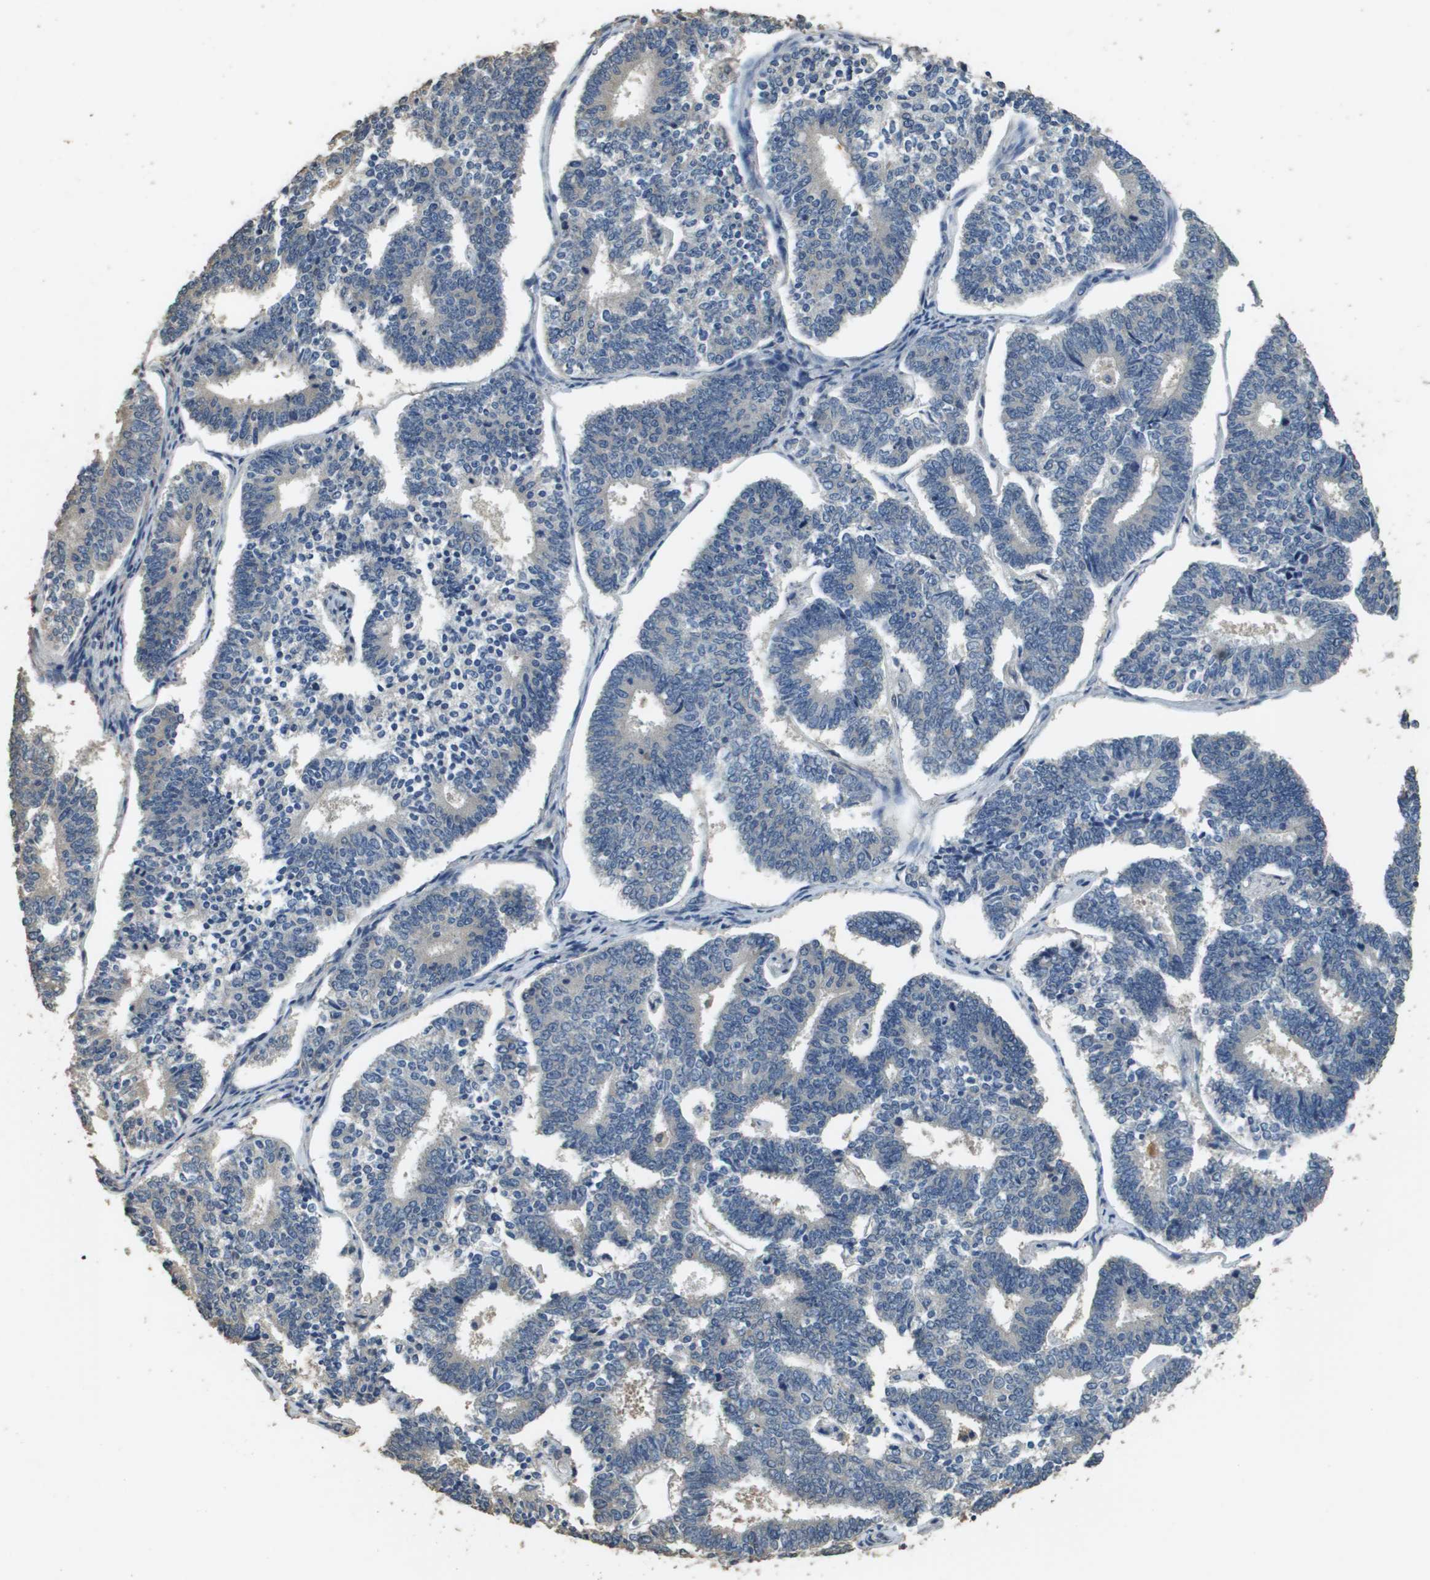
{"staining": {"intensity": "negative", "quantity": "none", "location": "none"}, "tissue": "endometrial cancer", "cell_type": "Tumor cells", "image_type": "cancer", "snomed": [{"axis": "morphology", "description": "Adenocarcinoma, NOS"}, {"axis": "topography", "description": "Endometrium"}], "caption": "This is an immunohistochemistry photomicrograph of human endometrial adenocarcinoma. There is no staining in tumor cells.", "gene": "RAB6B", "patient": {"sex": "female", "age": 70}}